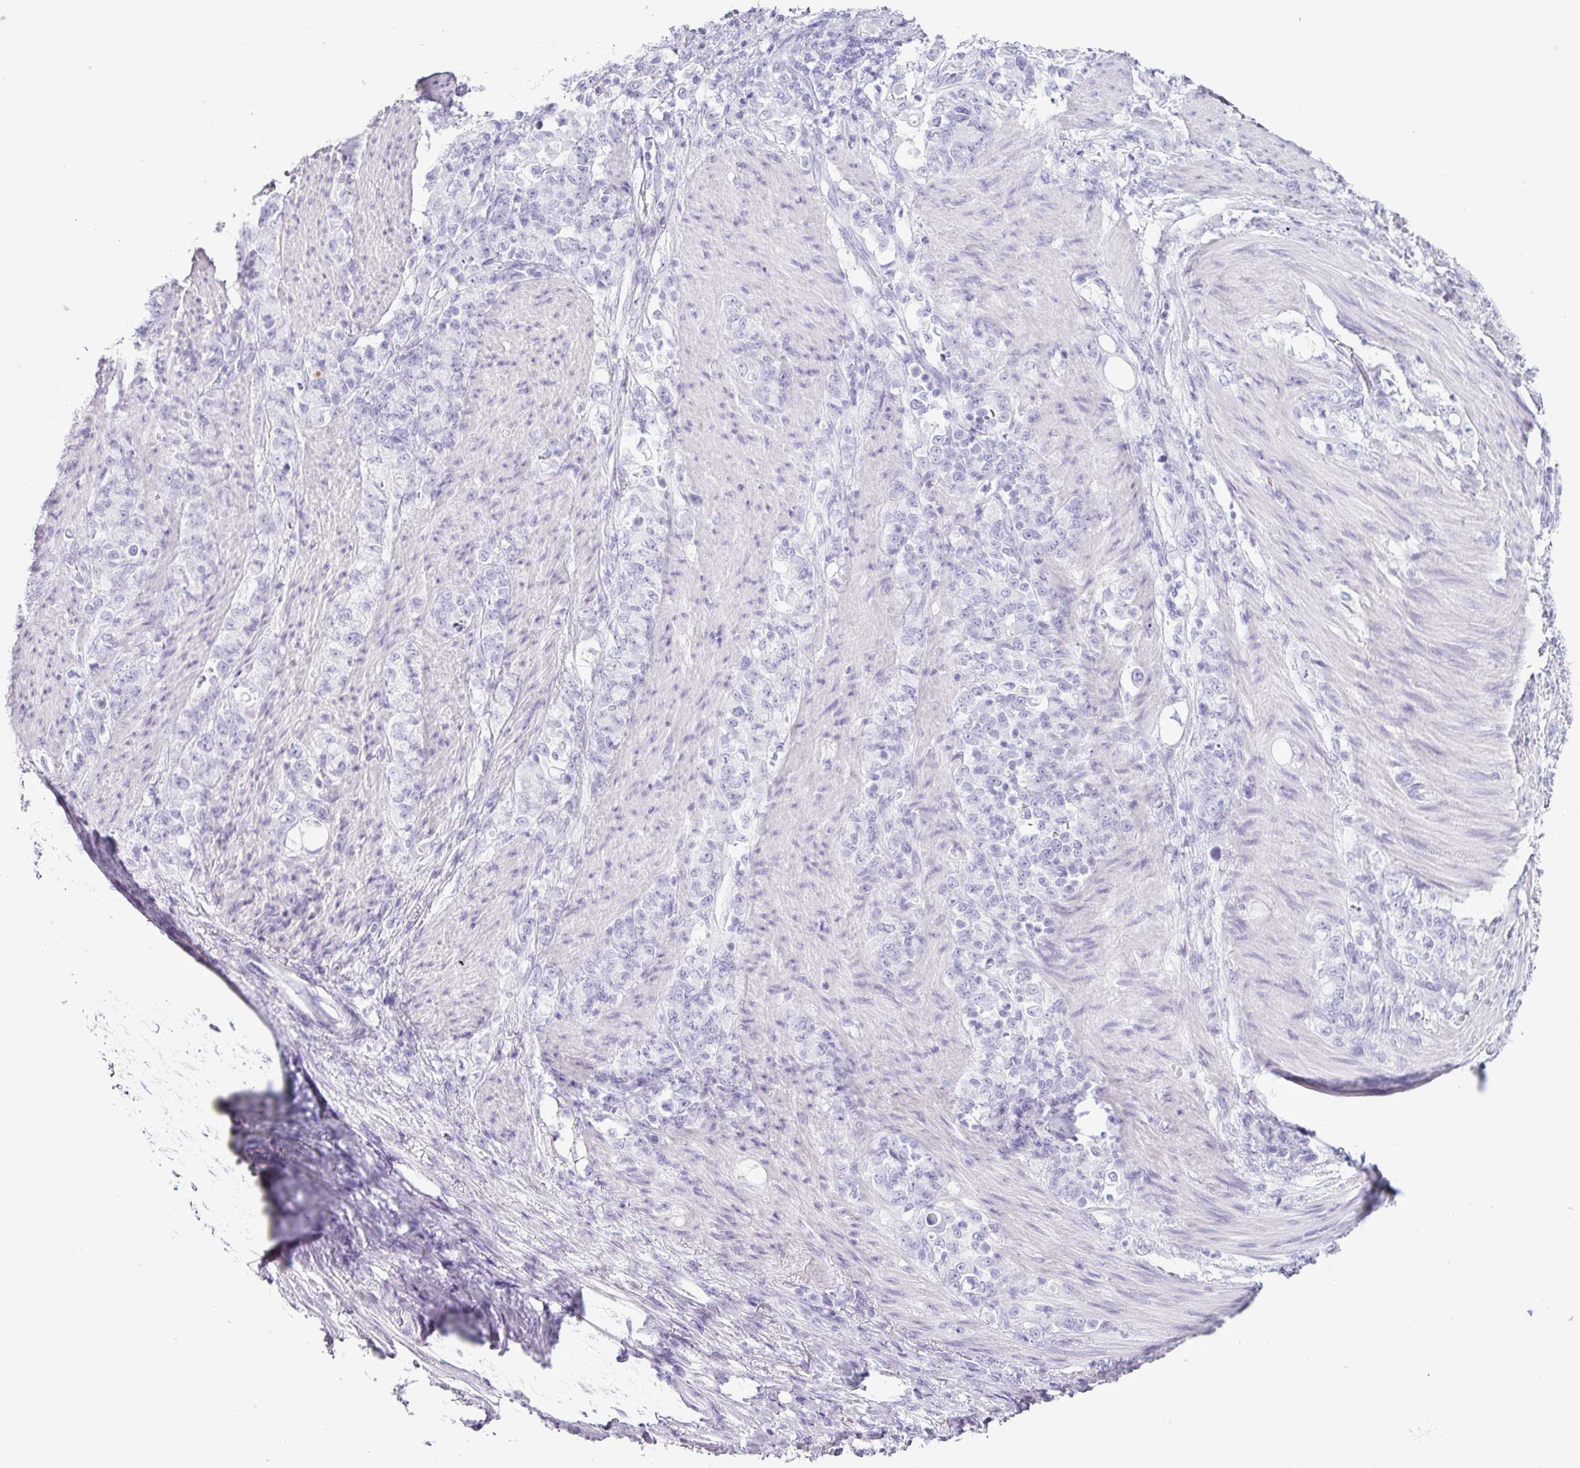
{"staining": {"intensity": "negative", "quantity": "none", "location": "none"}, "tissue": "stomach cancer", "cell_type": "Tumor cells", "image_type": "cancer", "snomed": [{"axis": "morphology", "description": "Adenocarcinoma, NOS"}, {"axis": "topography", "description": "Stomach"}], "caption": "The histopathology image shows no staining of tumor cells in stomach cancer (adenocarcinoma). (Immunohistochemistry (ihc), brightfield microscopy, high magnification).", "gene": "SCT", "patient": {"sex": "female", "age": 79}}